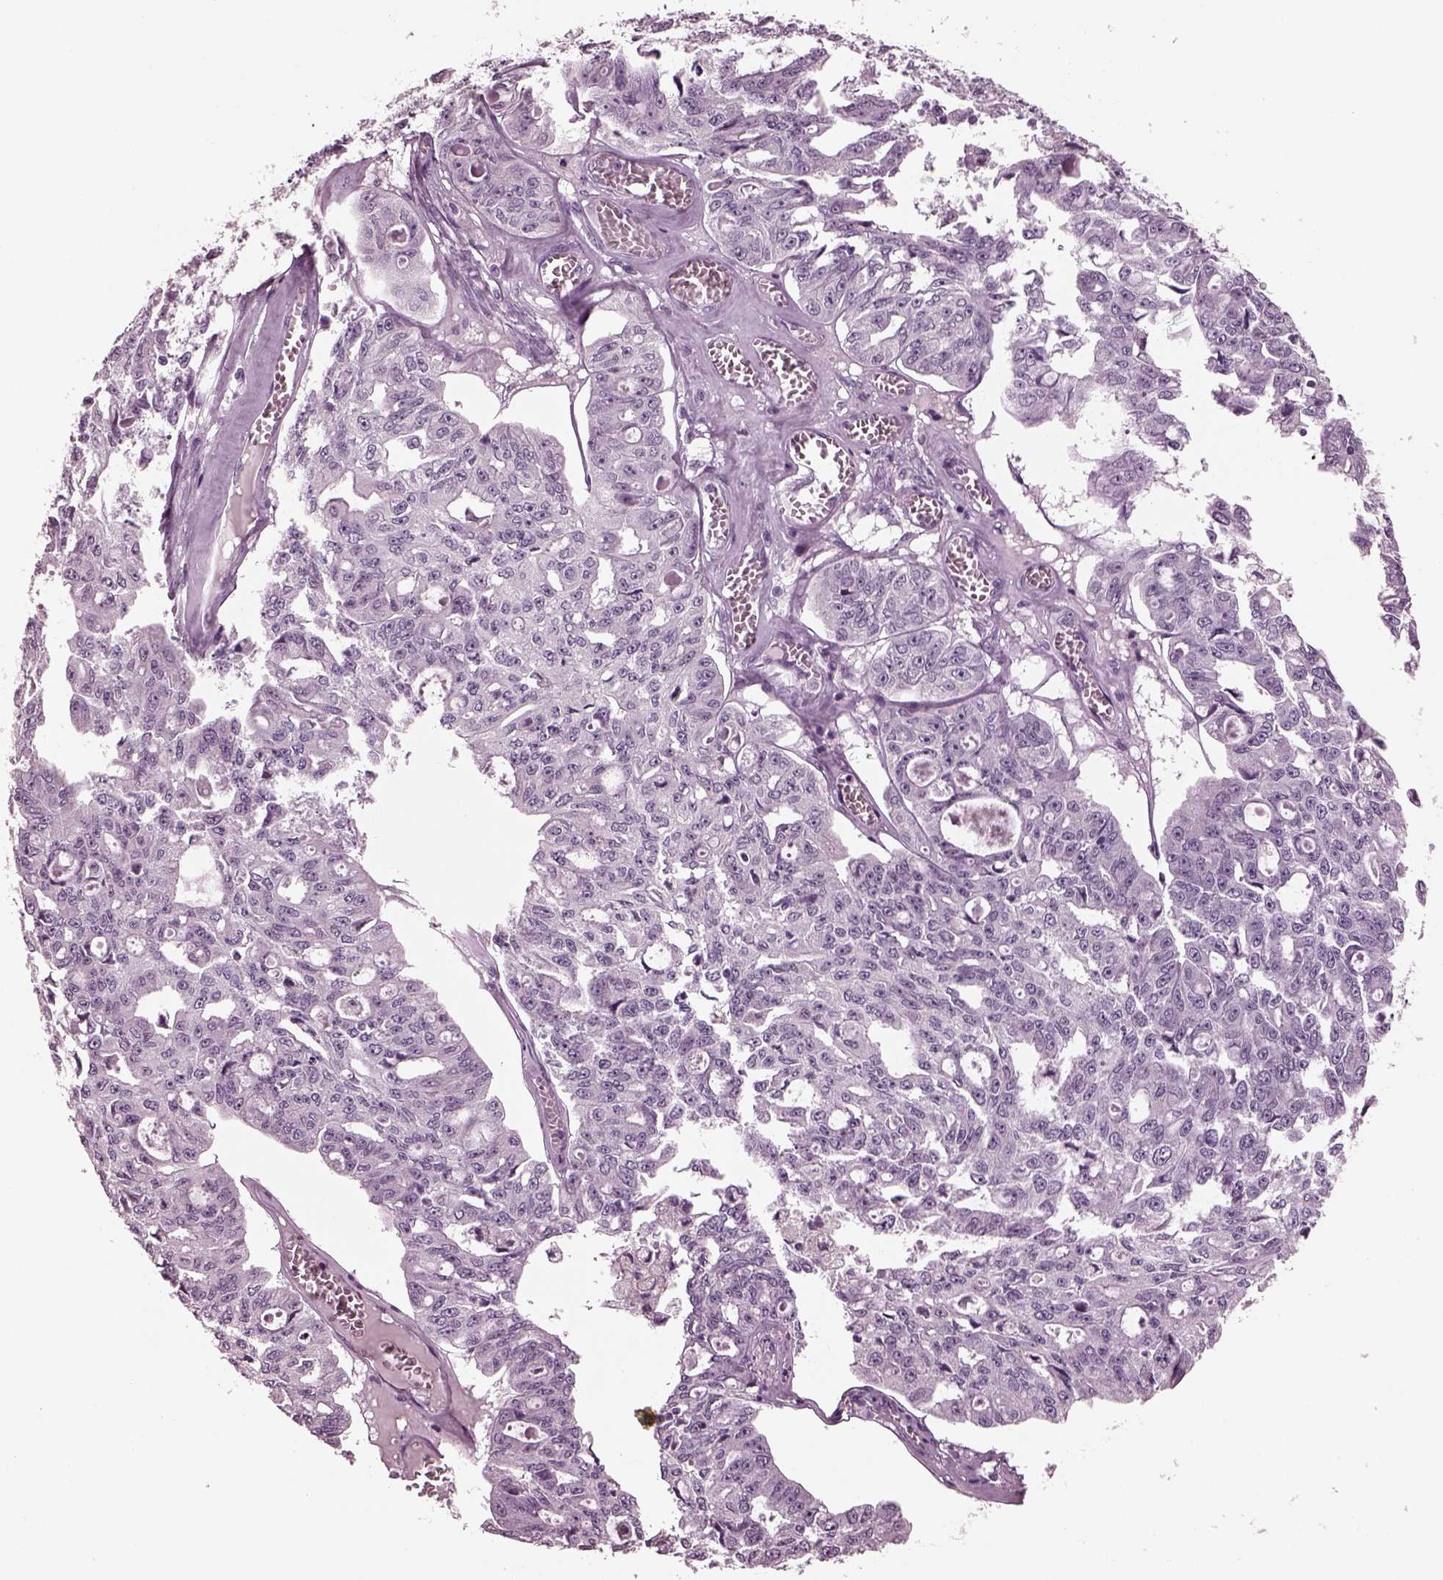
{"staining": {"intensity": "negative", "quantity": "none", "location": "none"}, "tissue": "ovarian cancer", "cell_type": "Tumor cells", "image_type": "cancer", "snomed": [{"axis": "morphology", "description": "Carcinoma, endometroid"}, {"axis": "topography", "description": "Ovary"}], "caption": "Micrograph shows no protein staining in tumor cells of ovarian endometroid carcinoma tissue. The staining was performed using DAB to visualize the protein expression in brown, while the nuclei were stained in blue with hematoxylin (Magnification: 20x).", "gene": "MIB2", "patient": {"sex": "female", "age": 65}}